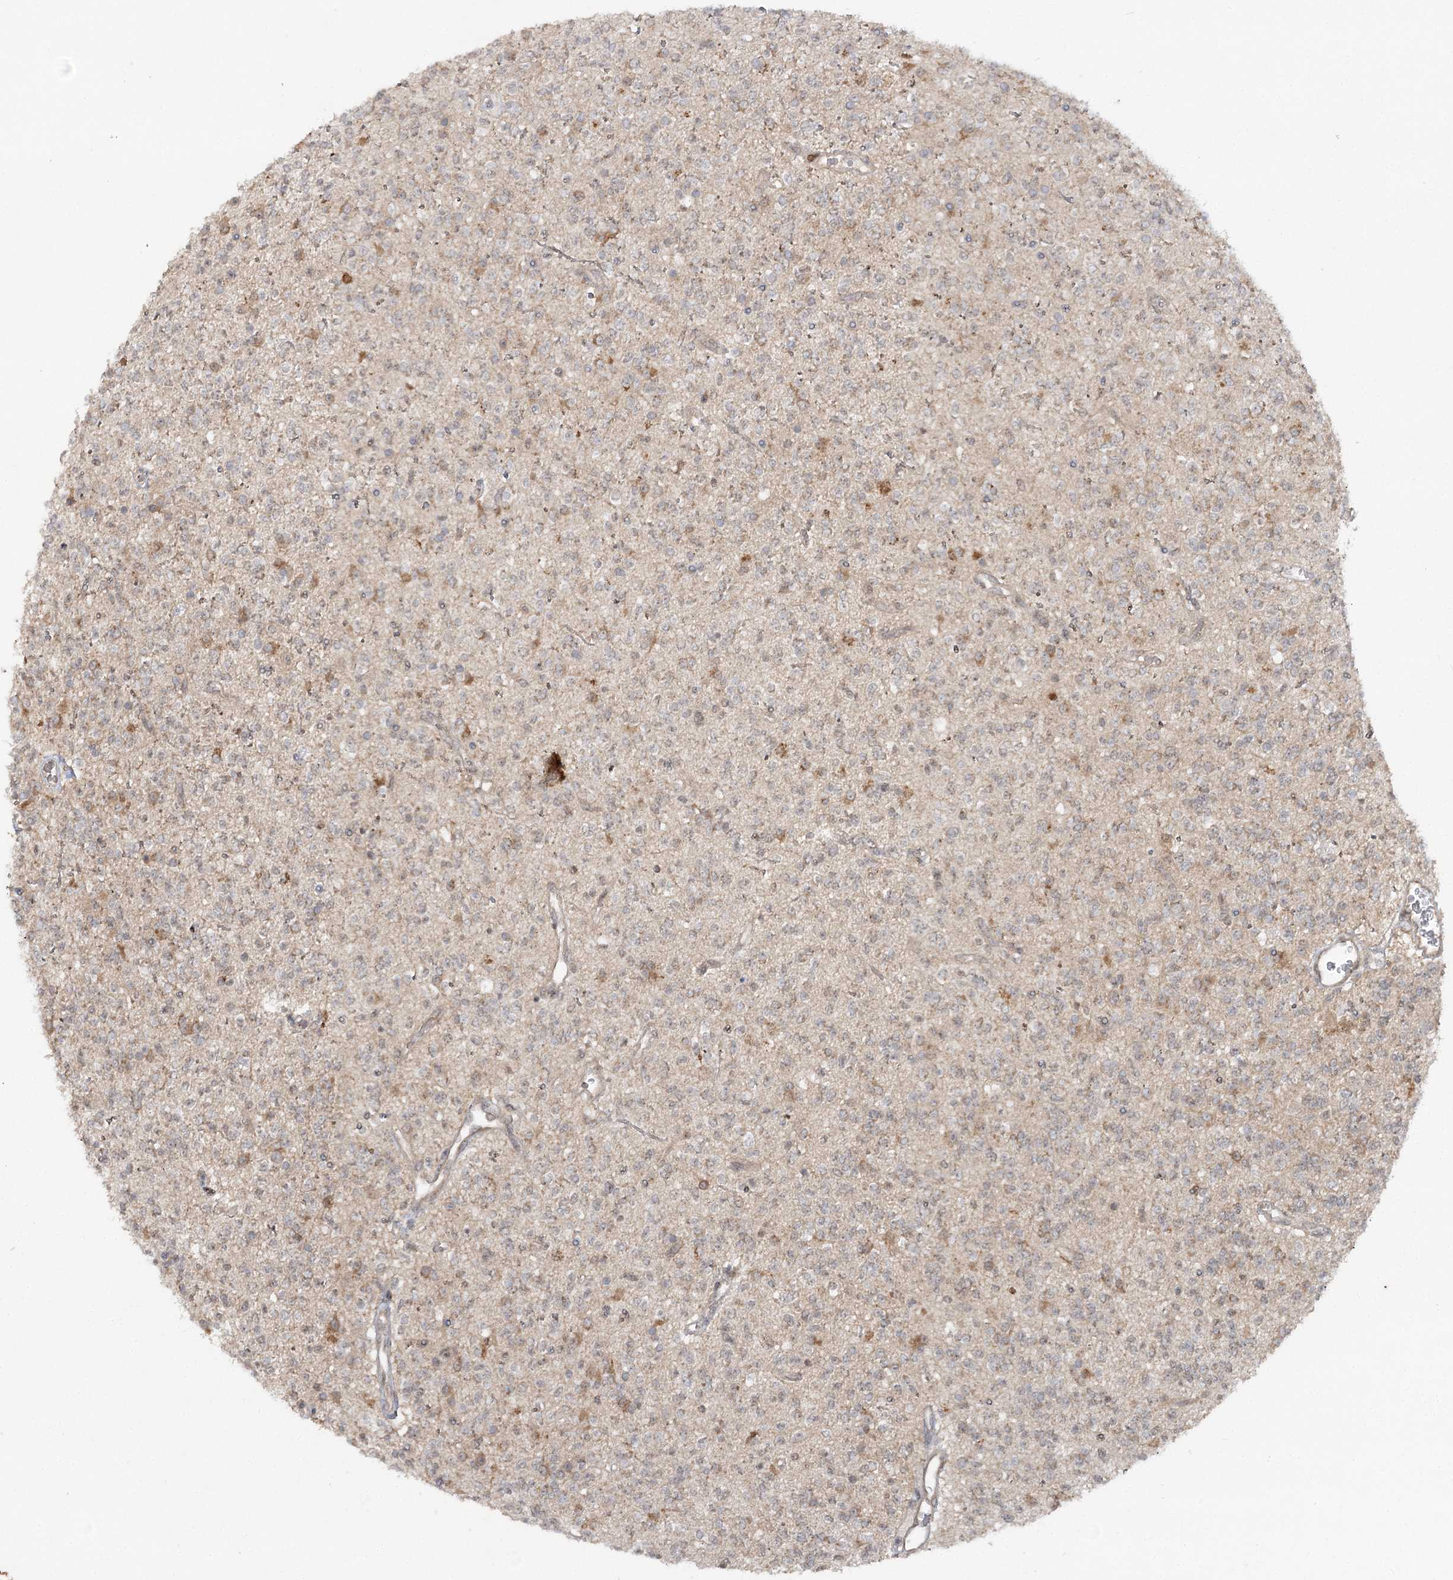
{"staining": {"intensity": "weak", "quantity": "<25%", "location": "cytoplasmic/membranous"}, "tissue": "glioma", "cell_type": "Tumor cells", "image_type": "cancer", "snomed": [{"axis": "morphology", "description": "Glioma, malignant, High grade"}, {"axis": "topography", "description": "Brain"}], "caption": "This is a image of immunohistochemistry staining of glioma, which shows no positivity in tumor cells. The staining is performed using DAB (3,3'-diaminobenzidine) brown chromogen with nuclei counter-stained in using hematoxylin.", "gene": "SH2D3A", "patient": {"sex": "male", "age": 34}}